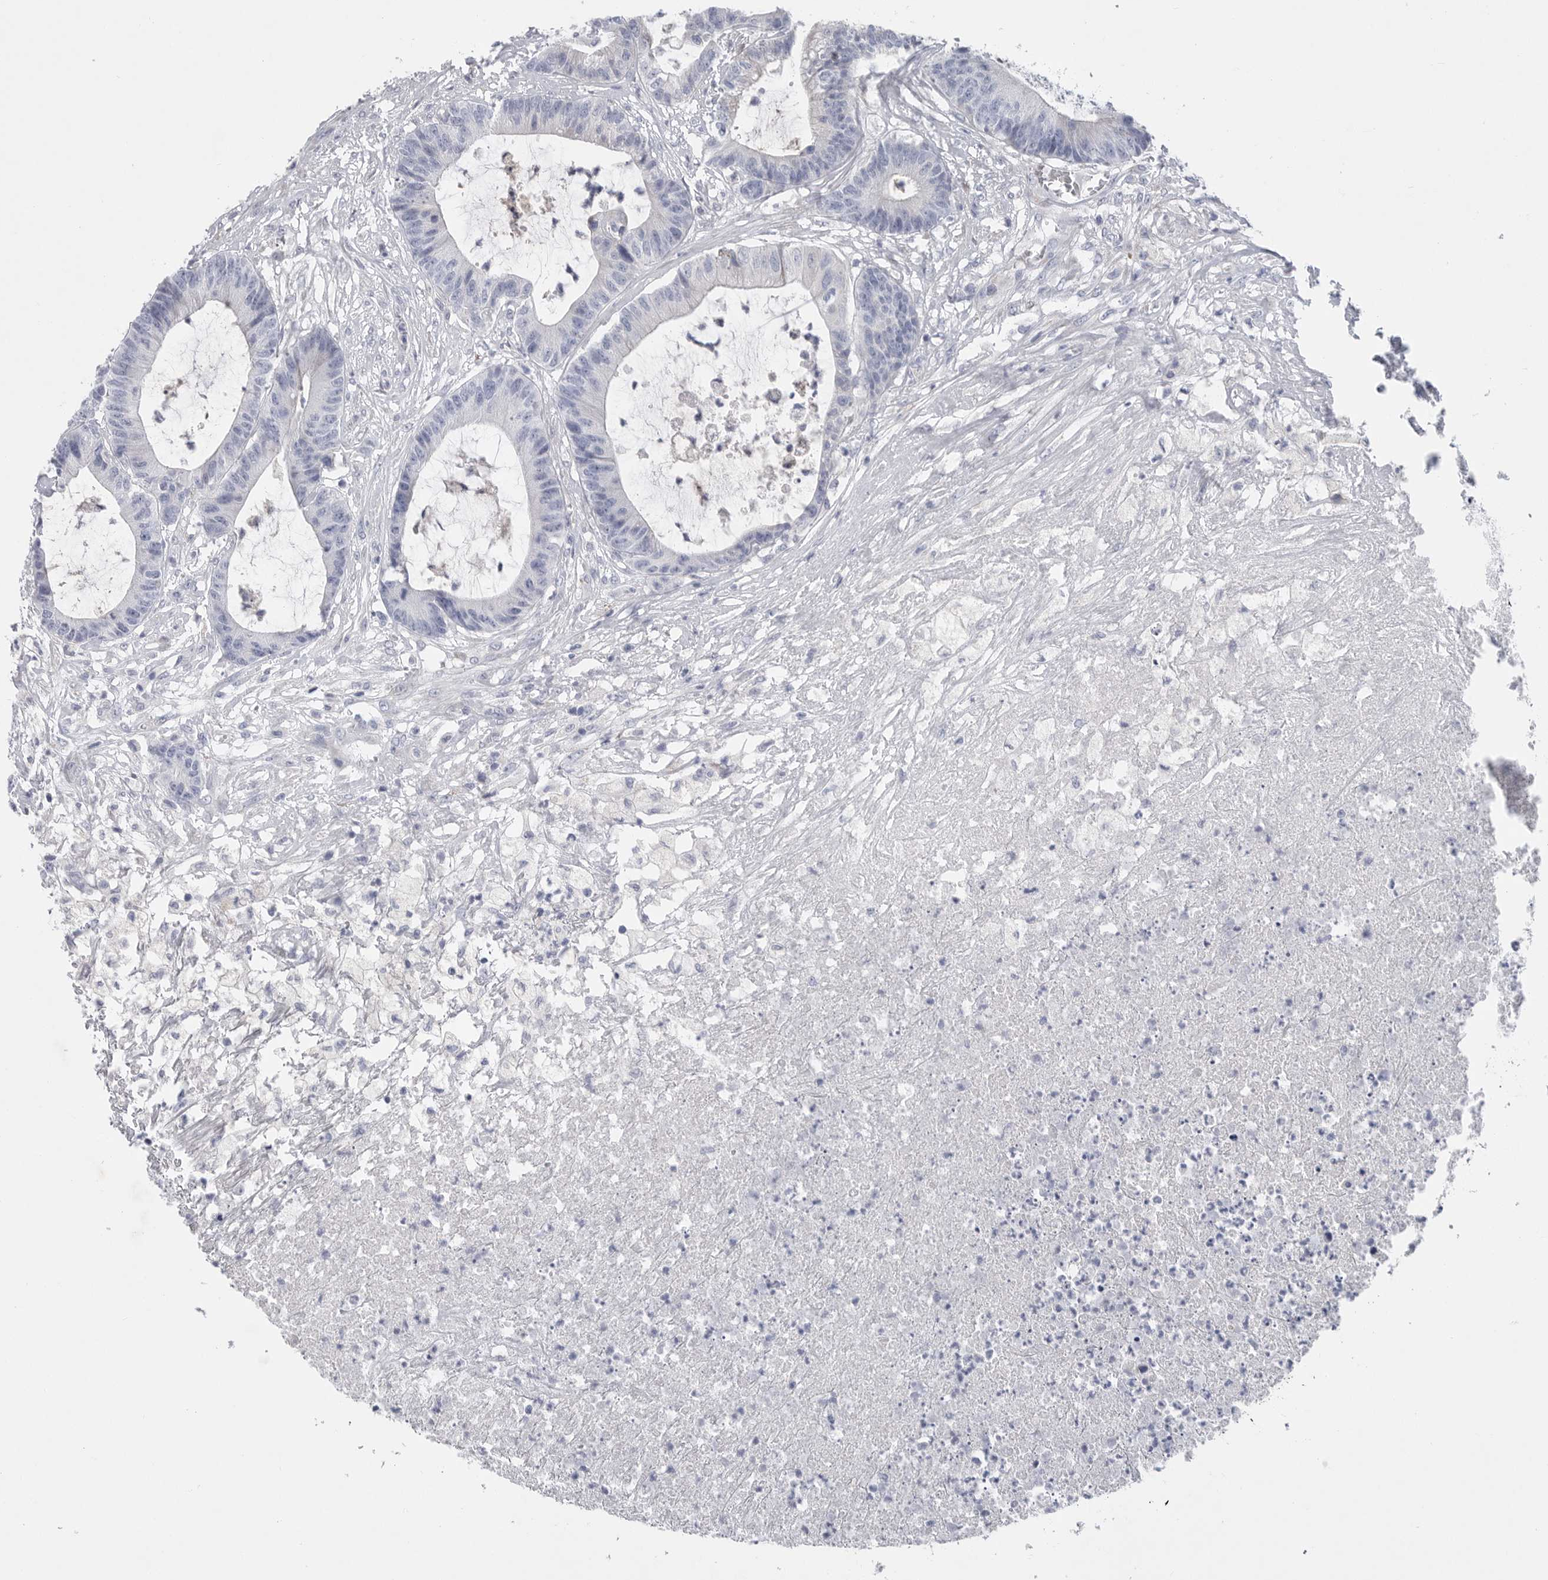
{"staining": {"intensity": "negative", "quantity": "none", "location": "none"}, "tissue": "colorectal cancer", "cell_type": "Tumor cells", "image_type": "cancer", "snomed": [{"axis": "morphology", "description": "Adenocarcinoma, NOS"}, {"axis": "topography", "description": "Colon"}], "caption": "Tumor cells are negative for brown protein staining in colorectal cancer.", "gene": "CAMK2B", "patient": {"sex": "female", "age": 84}}